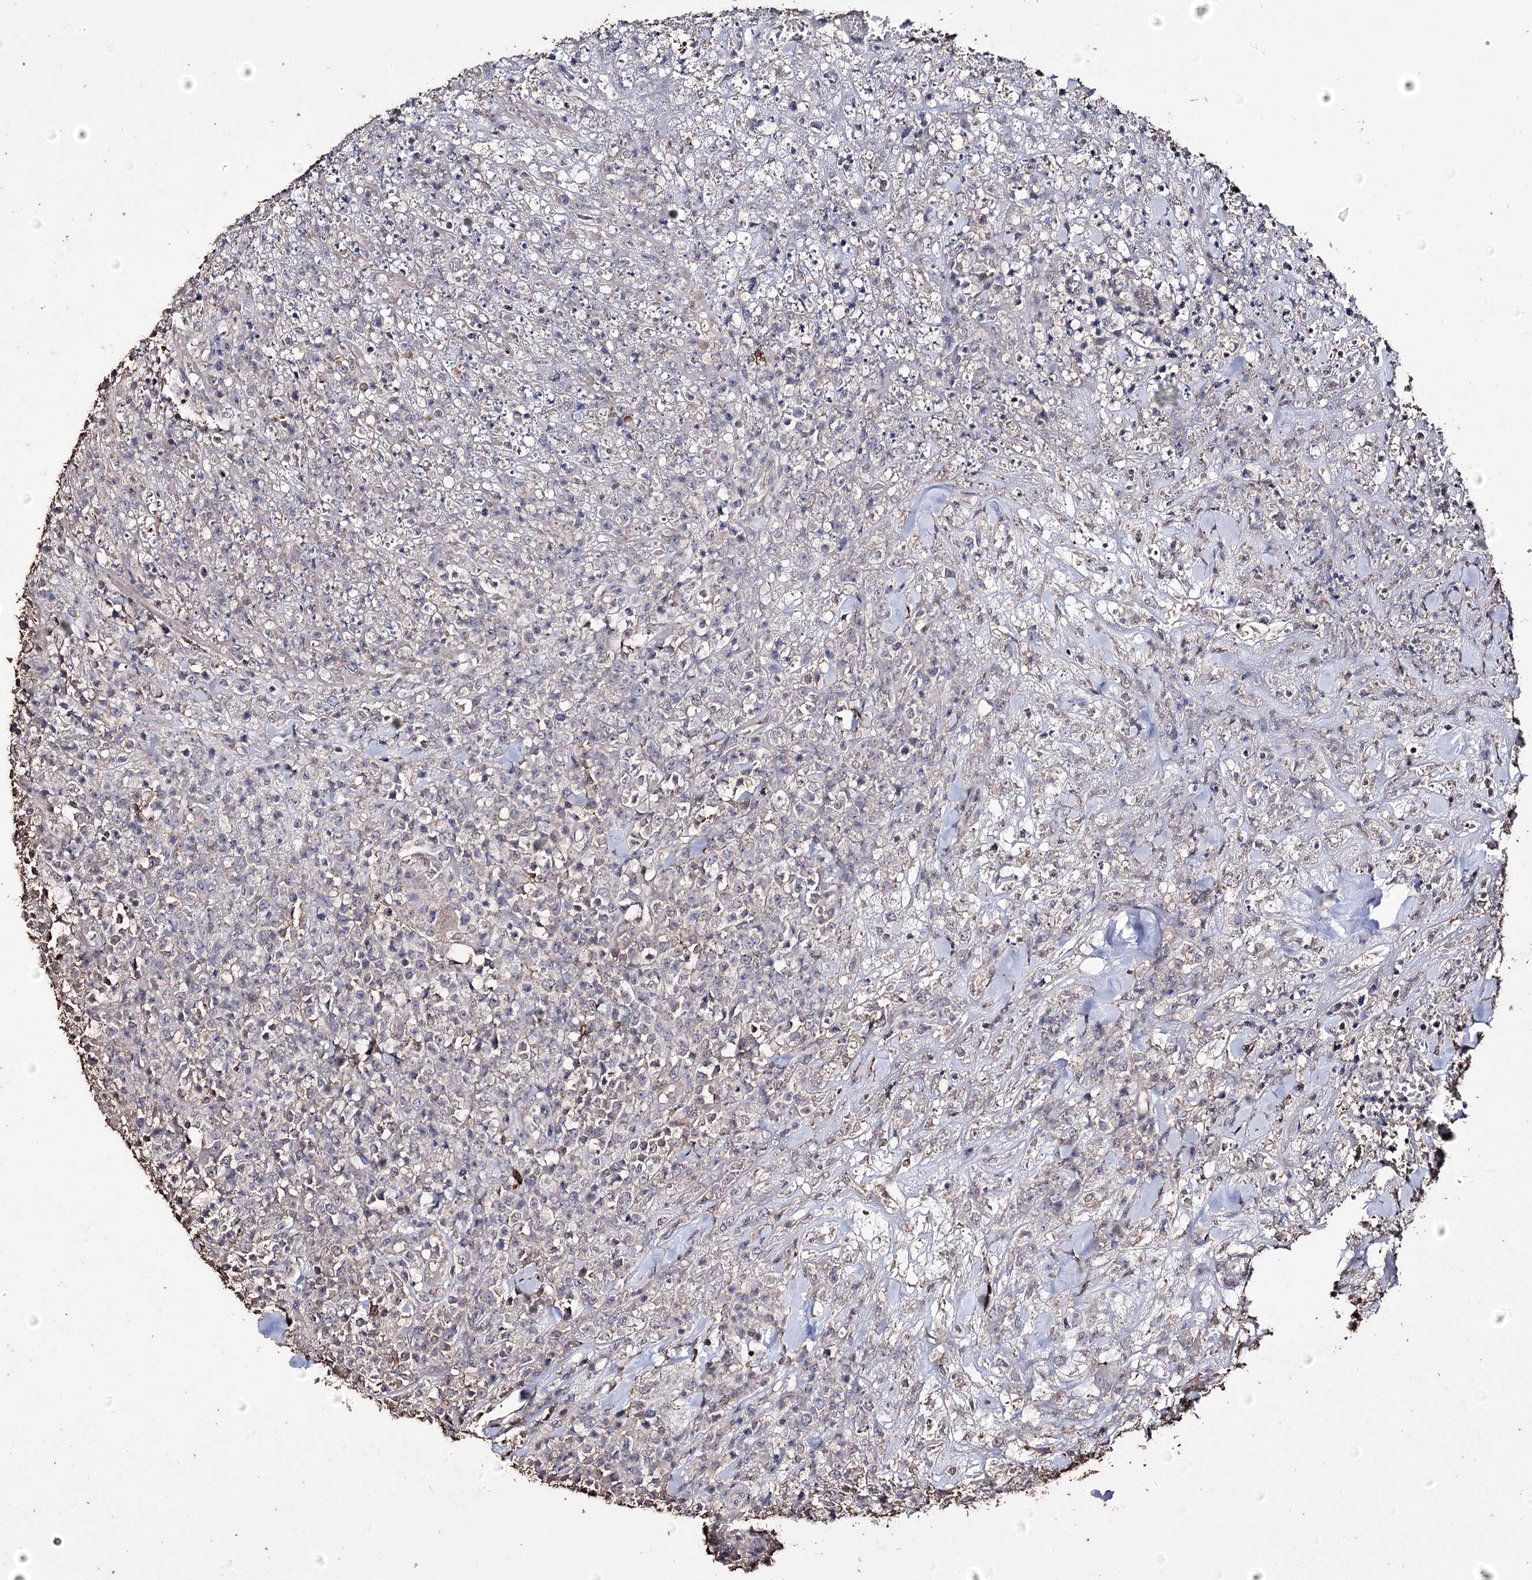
{"staining": {"intensity": "negative", "quantity": "none", "location": "none"}, "tissue": "lymphoma", "cell_type": "Tumor cells", "image_type": "cancer", "snomed": [{"axis": "morphology", "description": "Malignant lymphoma, non-Hodgkin's type, High grade"}, {"axis": "topography", "description": "Colon"}], "caption": "The micrograph displays no staining of tumor cells in high-grade malignant lymphoma, non-Hodgkin's type.", "gene": "ZNF662", "patient": {"sex": "female", "age": 53}}